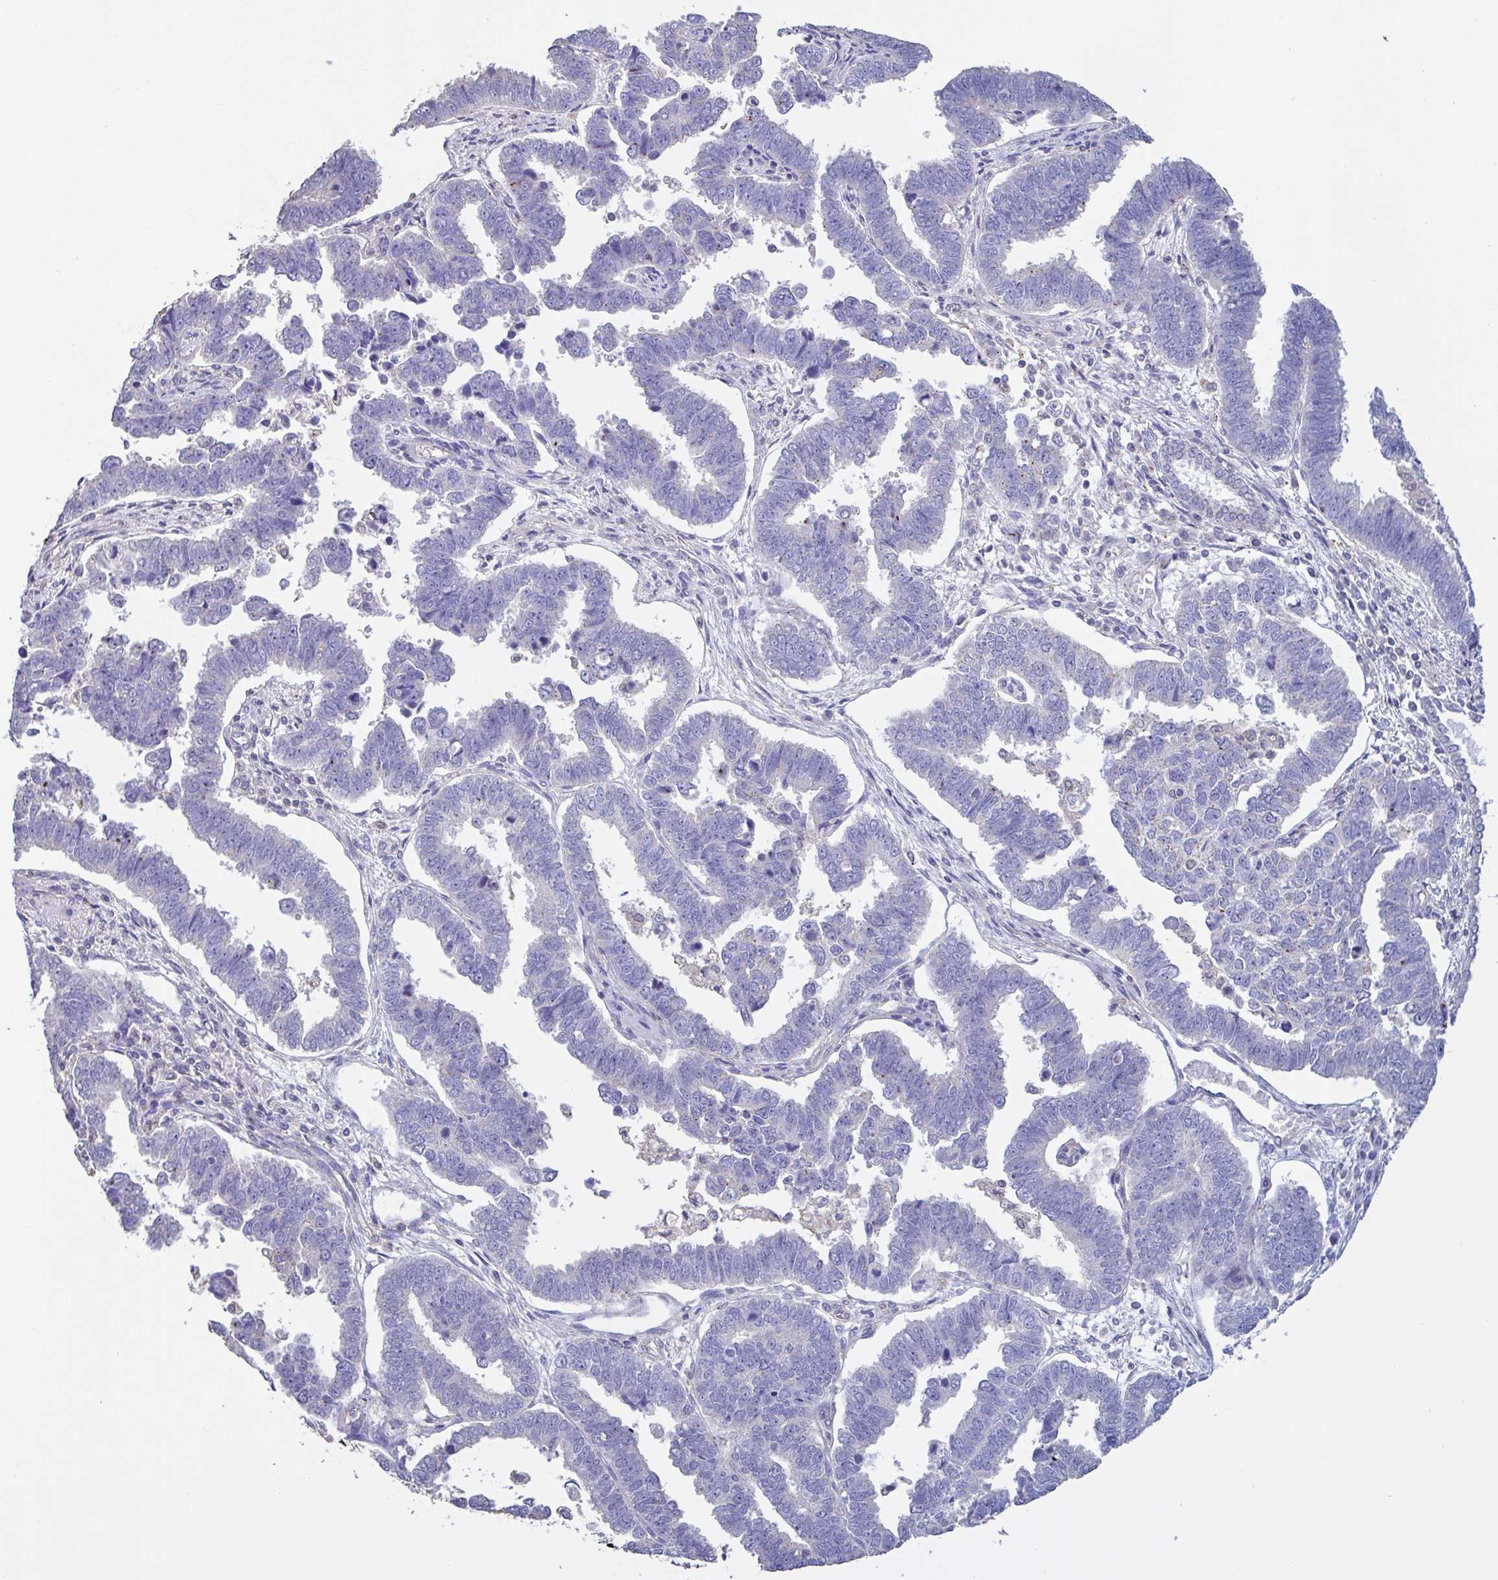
{"staining": {"intensity": "negative", "quantity": "none", "location": "none"}, "tissue": "endometrial cancer", "cell_type": "Tumor cells", "image_type": "cancer", "snomed": [{"axis": "morphology", "description": "Adenocarcinoma, NOS"}, {"axis": "topography", "description": "Endometrium"}], "caption": "Tumor cells are negative for protein expression in human endometrial cancer.", "gene": "CHMP5", "patient": {"sex": "female", "age": 75}}